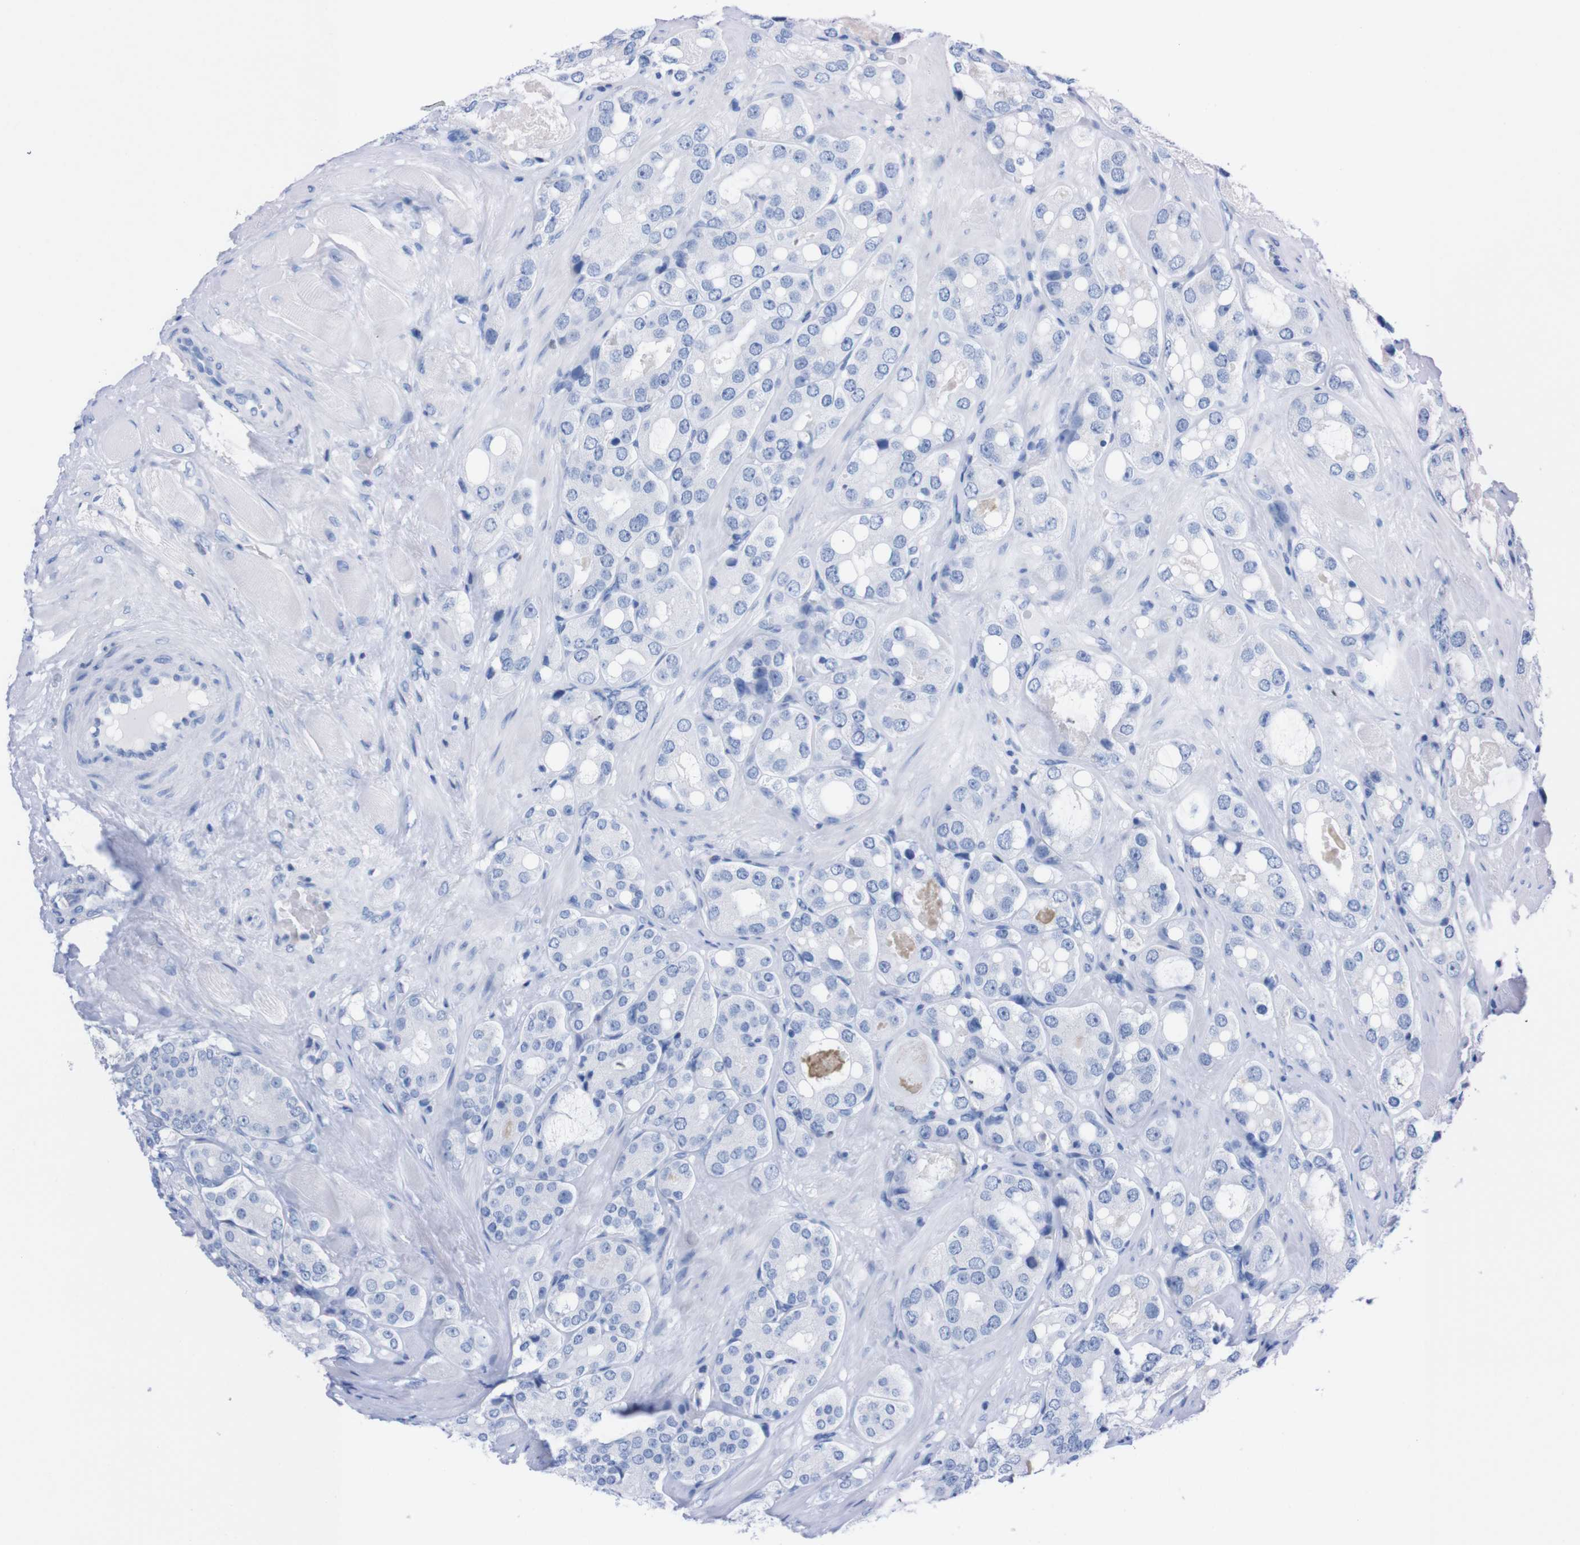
{"staining": {"intensity": "negative", "quantity": "none", "location": "none"}, "tissue": "prostate cancer", "cell_type": "Tumor cells", "image_type": "cancer", "snomed": [{"axis": "morphology", "description": "Adenocarcinoma, High grade"}, {"axis": "topography", "description": "Prostate"}], "caption": "Immunohistochemical staining of human prostate high-grade adenocarcinoma reveals no significant positivity in tumor cells.", "gene": "P2RY12", "patient": {"sex": "male", "age": 65}}